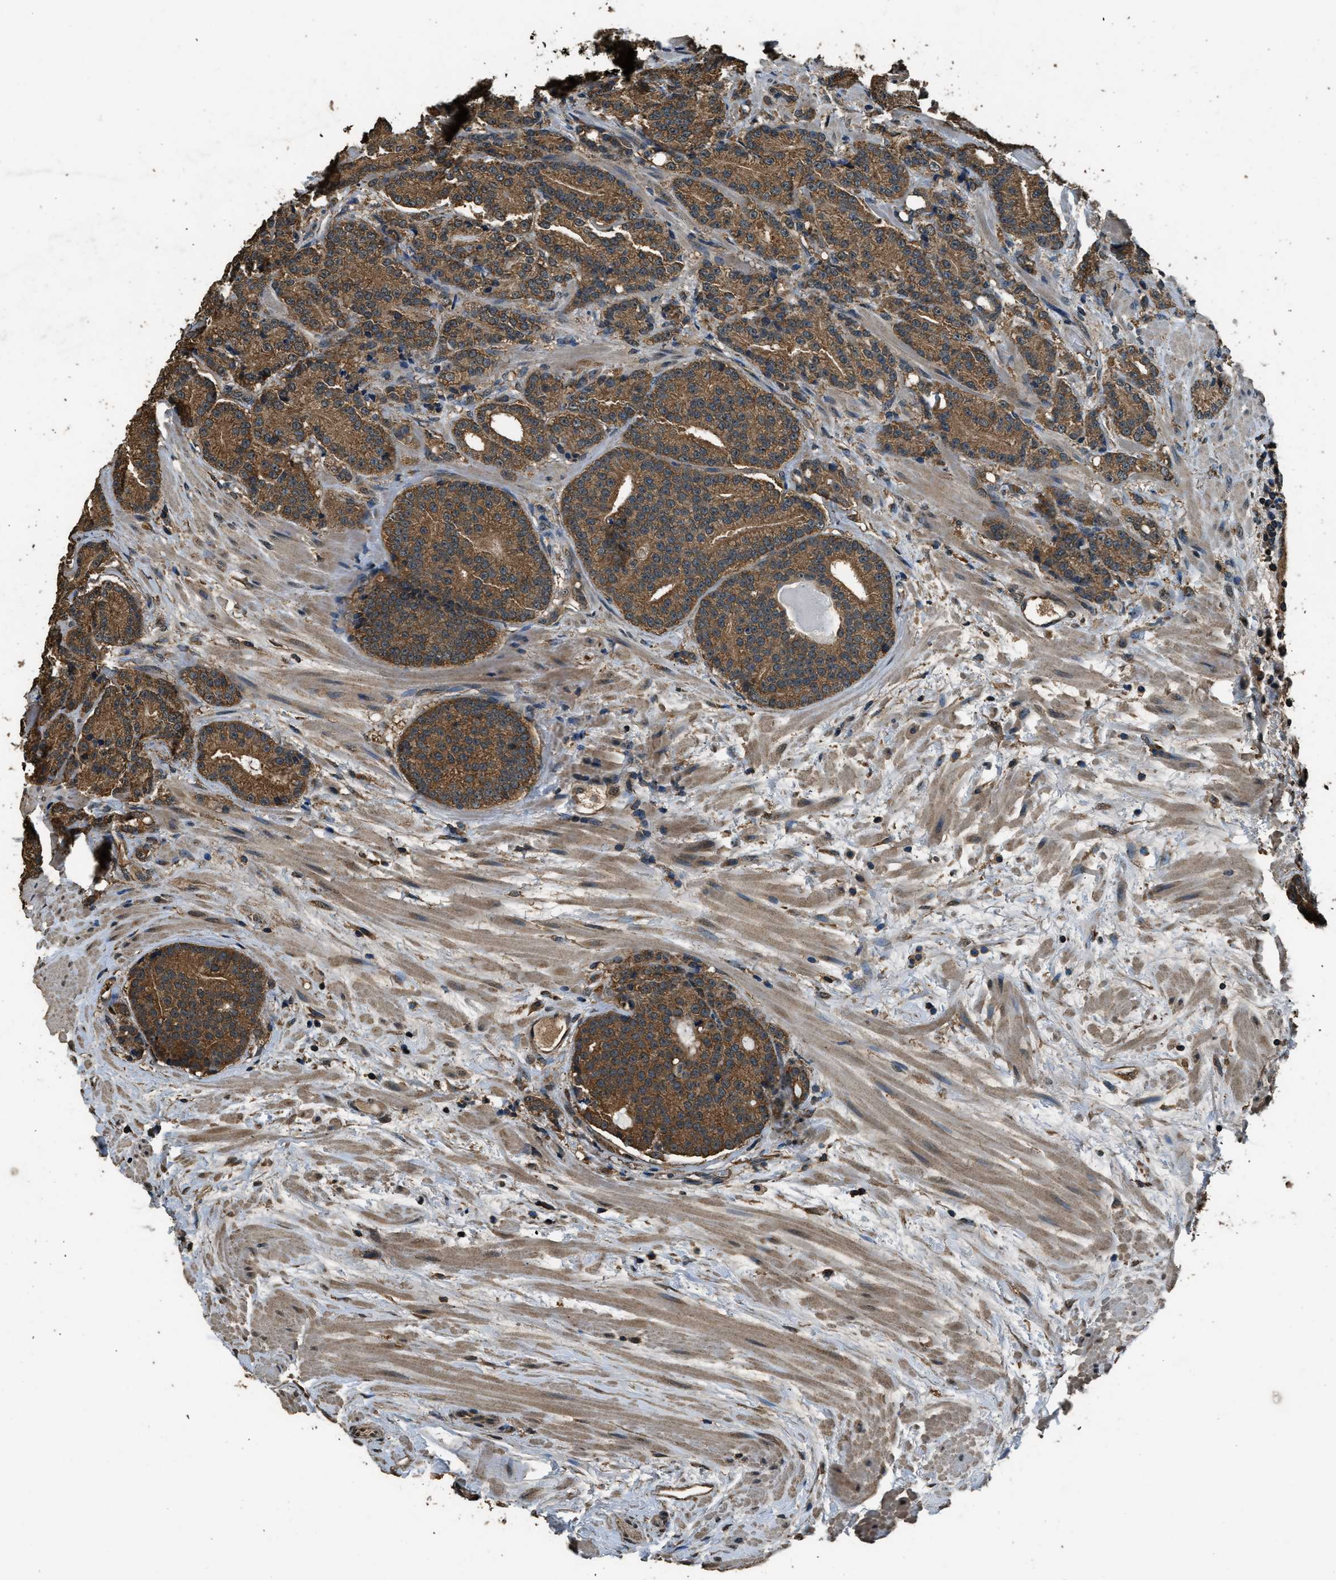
{"staining": {"intensity": "moderate", "quantity": ">75%", "location": "cytoplasmic/membranous"}, "tissue": "prostate cancer", "cell_type": "Tumor cells", "image_type": "cancer", "snomed": [{"axis": "morphology", "description": "Adenocarcinoma, High grade"}, {"axis": "topography", "description": "Prostate"}], "caption": "Prostate high-grade adenocarcinoma was stained to show a protein in brown. There is medium levels of moderate cytoplasmic/membranous positivity in approximately >75% of tumor cells. (Brightfield microscopy of DAB IHC at high magnification).", "gene": "SALL3", "patient": {"sex": "male", "age": 61}}